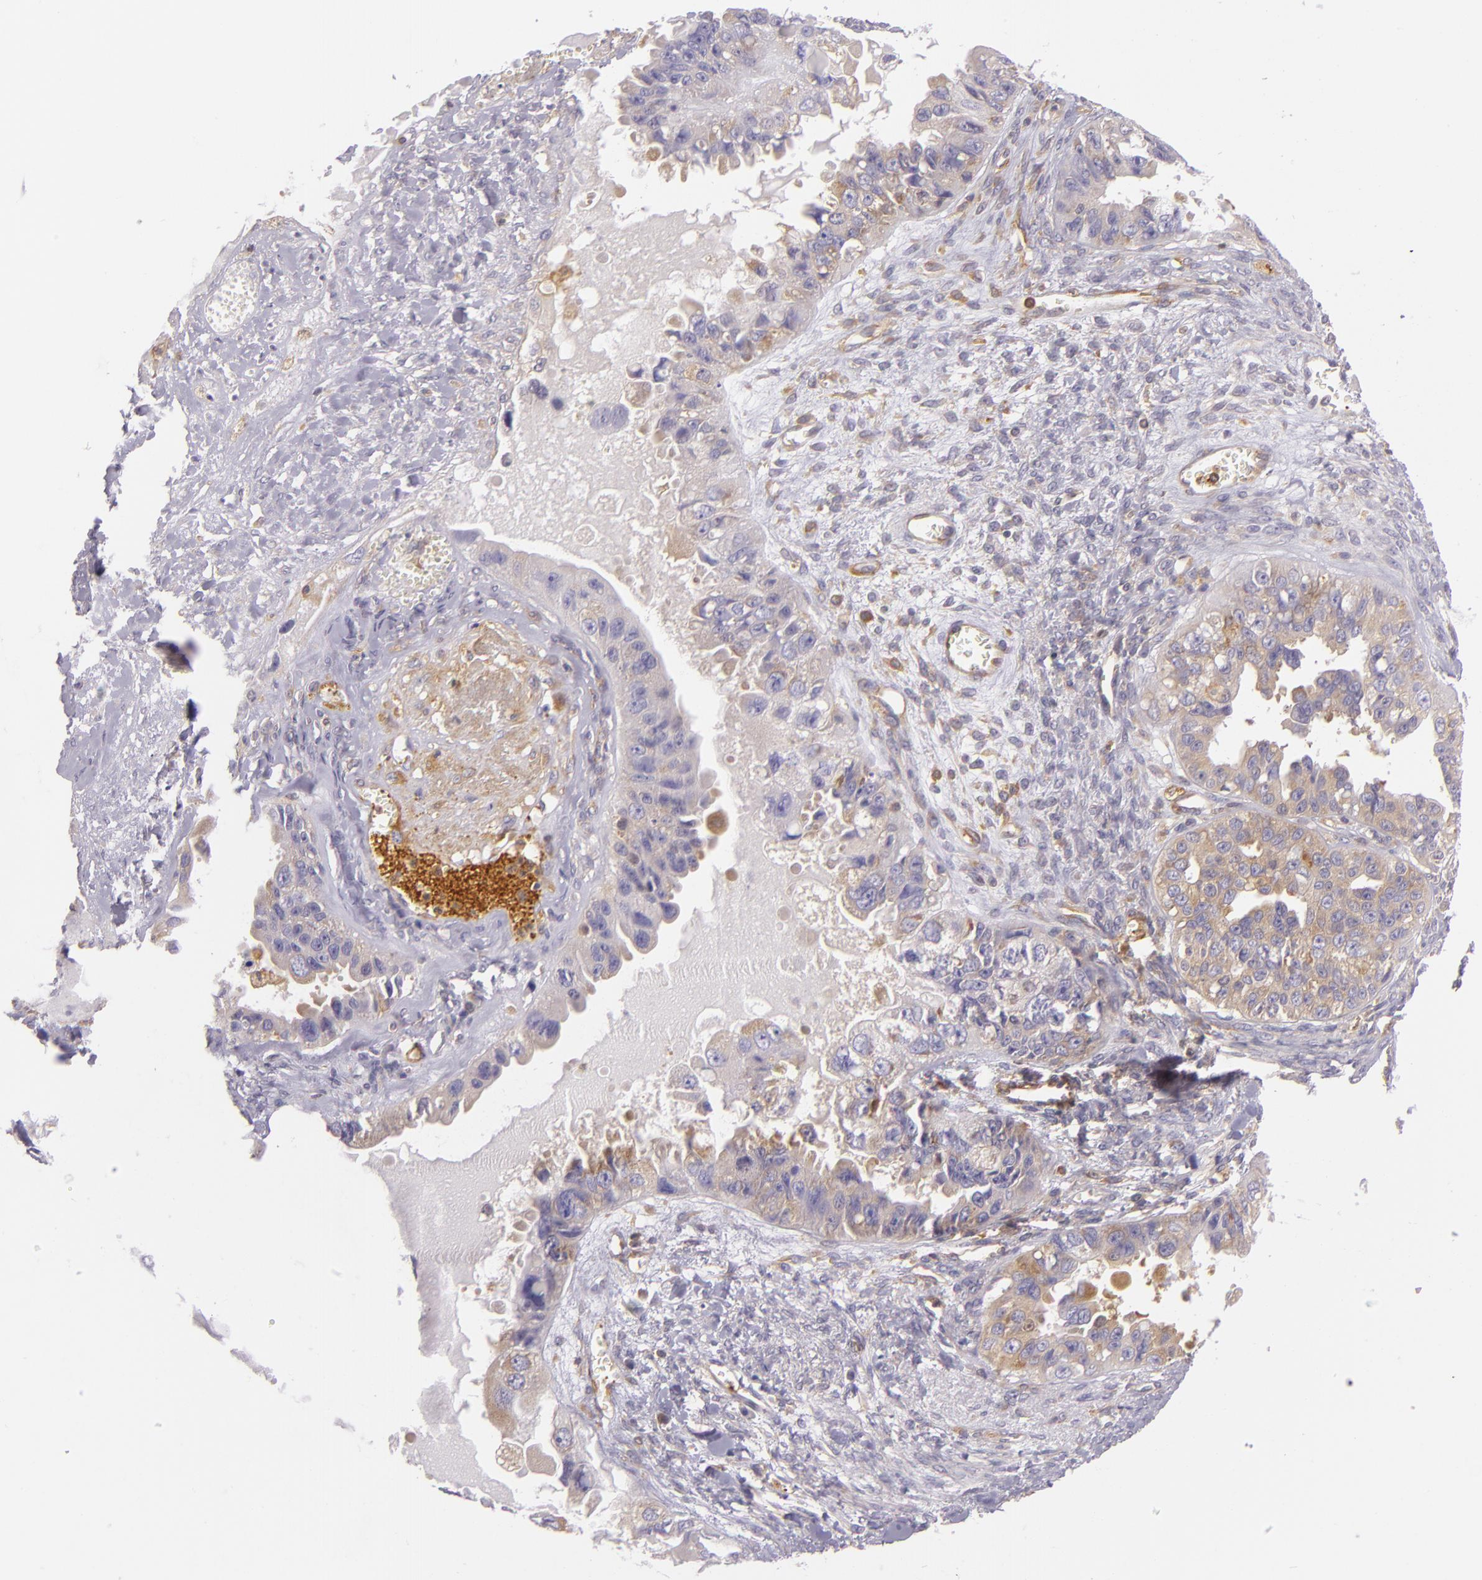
{"staining": {"intensity": "weak", "quantity": "<25%", "location": "cytoplasmic/membranous"}, "tissue": "ovarian cancer", "cell_type": "Tumor cells", "image_type": "cancer", "snomed": [{"axis": "morphology", "description": "Carcinoma, endometroid"}, {"axis": "topography", "description": "Ovary"}], "caption": "Tumor cells are negative for protein expression in human ovarian cancer (endometroid carcinoma).", "gene": "TLN1", "patient": {"sex": "female", "age": 85}}